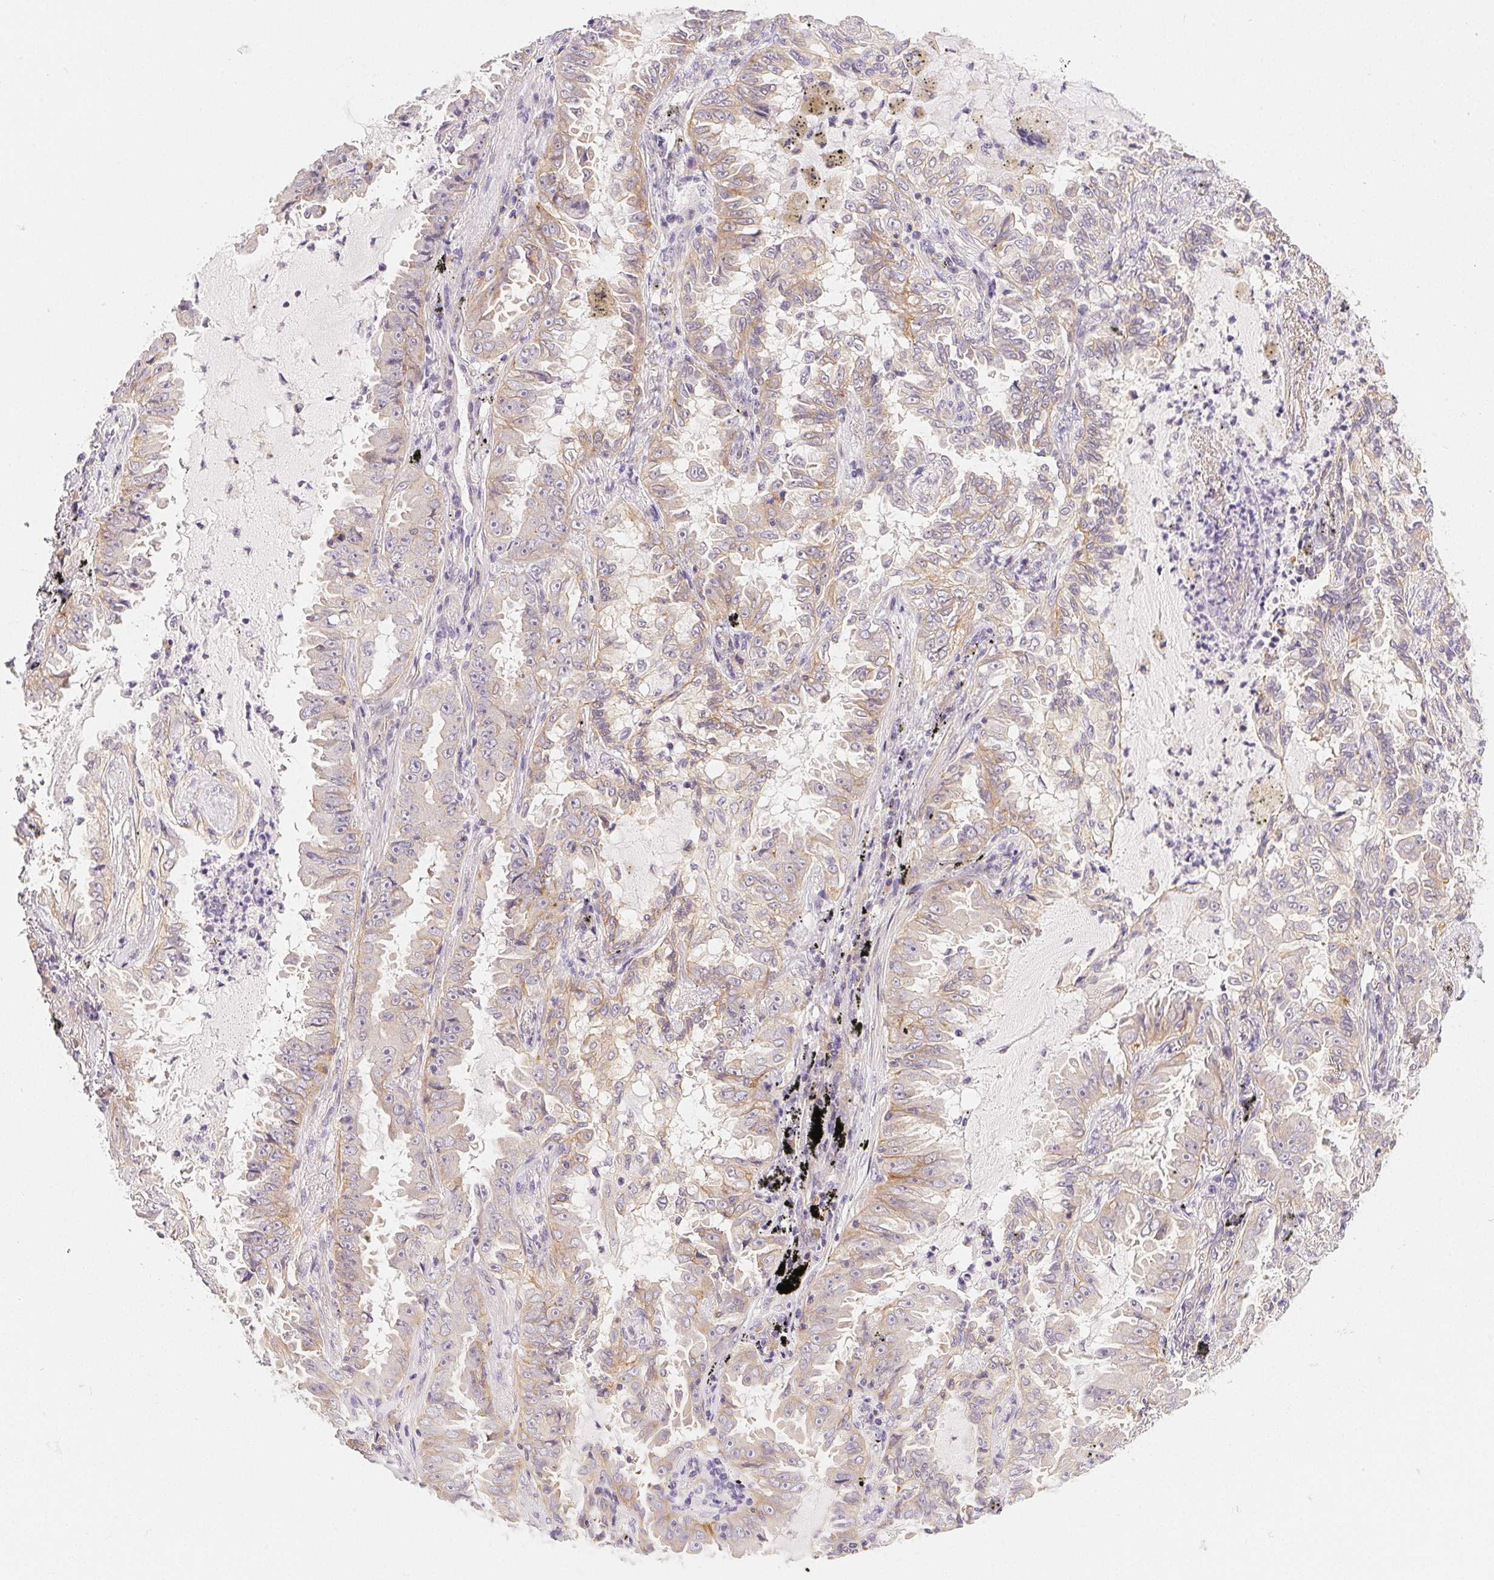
{"staining": {"intensity": "weak", "quantity": "<25%", "location": "cytoplasmic/membranous"}, "tissue": "lung cancer", "cell_type": "Tumor cells", "image_type": "cancer", "snomed": [{"axis": "morphology", "description": "Adenocarcinoma, NOS"}, {"axis": "topography", "description": "Lung"}], "caption": "Human adenocarcinoma (lung) stained for a protein using IHC demonstrates no positivity in tumor cells.", "gene": "CSN1S1", "patient": {"sex": "female", "age": 52}}